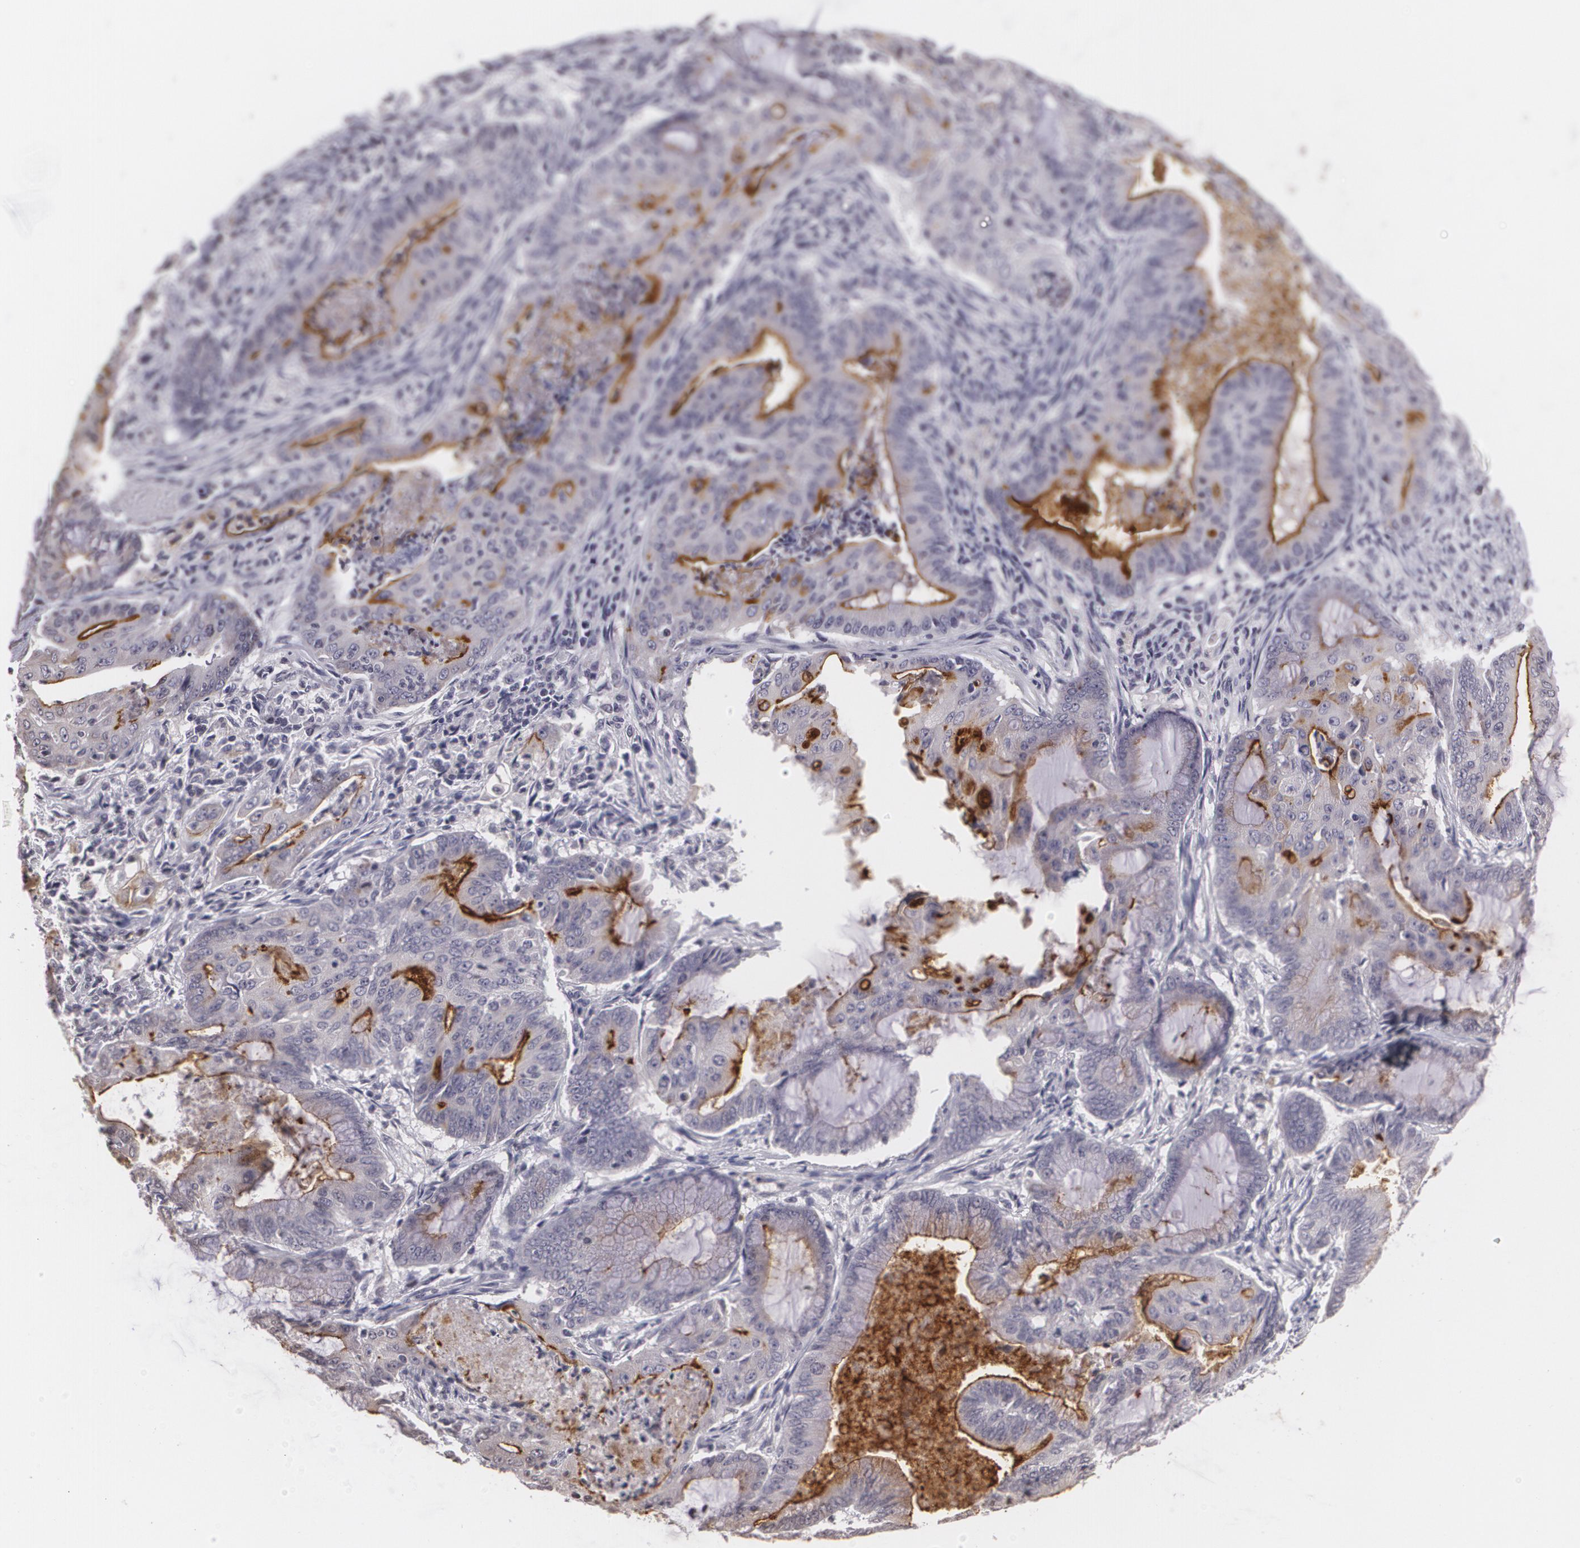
{"staining": {"intensity": "moderate", "quantity": "25%-75%", "location": "cytoplasmic/membranous"}, "tissue": "endometrial cancer", "cell_type": "Tumor cells", "image_type": "cancer", "snomed": [{"axis": "morphology", "description": "Adenocarcinoma, NOS"}, {"axis": "topography", "description": "Endometrium"}], "caption": "Protein staining of adenocarcinoma (endometrial) tissue demonstrates moderate cytoplasmic/membranous expression in approximately 25%-75% of tumor cells.", "gene": "MUC1", "patient": {"sex": "female", "age": 63}}